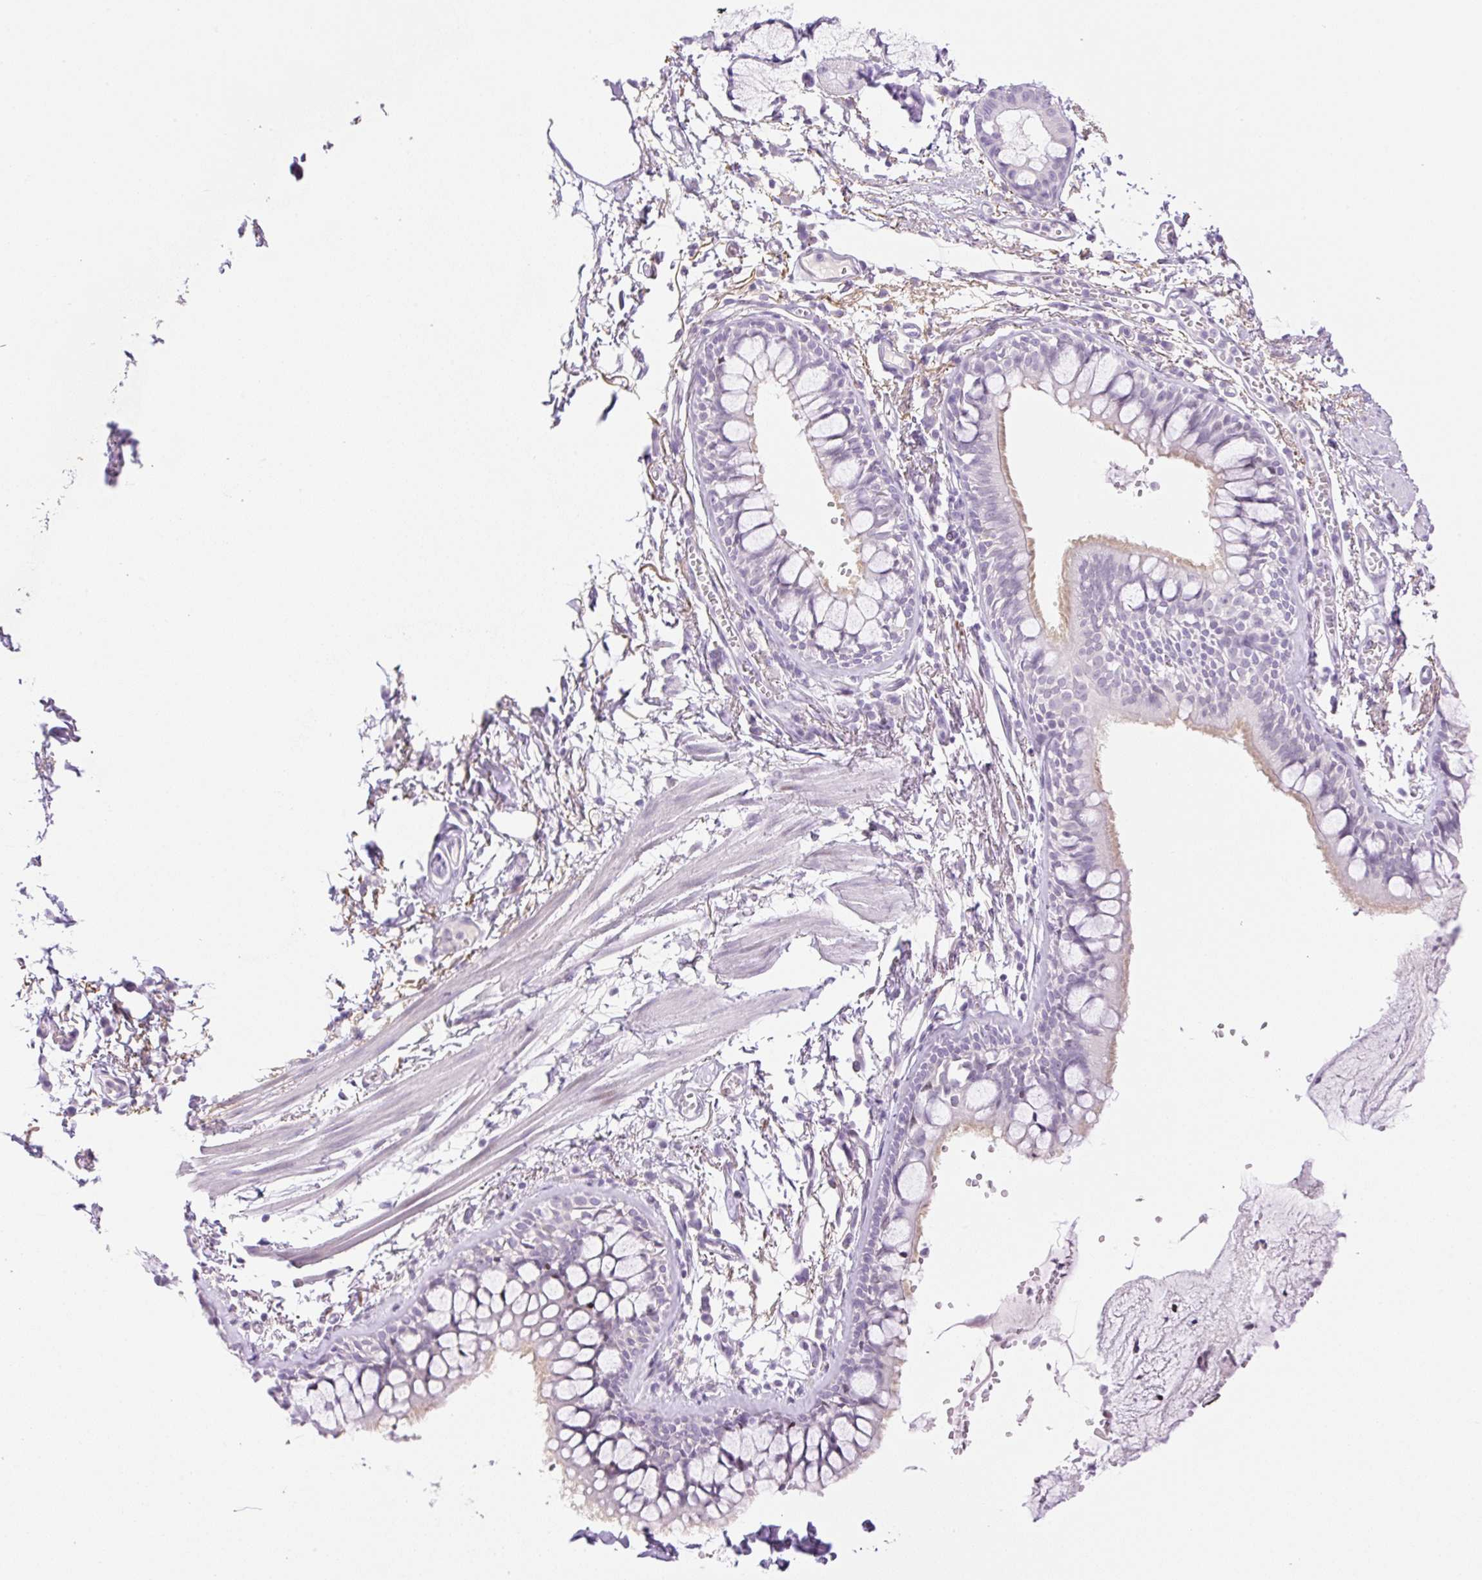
{"staining": {"intensity": "negative", "quantity": "none", "location": "none"}, "tissue": "bronchus", "cell_type": "Respiratory epithelial cells", "image_type": "normal", "snomed": [{"axis": "morphology", "description": "Normal tissue, NOS"}, {"axis": "topography", "description": "Cartilage tissue"}, {"axis": "topography", "description": "Bronchus"}], "caption": "Bronchus stained for a protein using immunohistochemistry (IHC) displays no positivity respiratory epithelial cells.", "gene": "SP140L", "patient": {"sex": "male", "age": 78}}